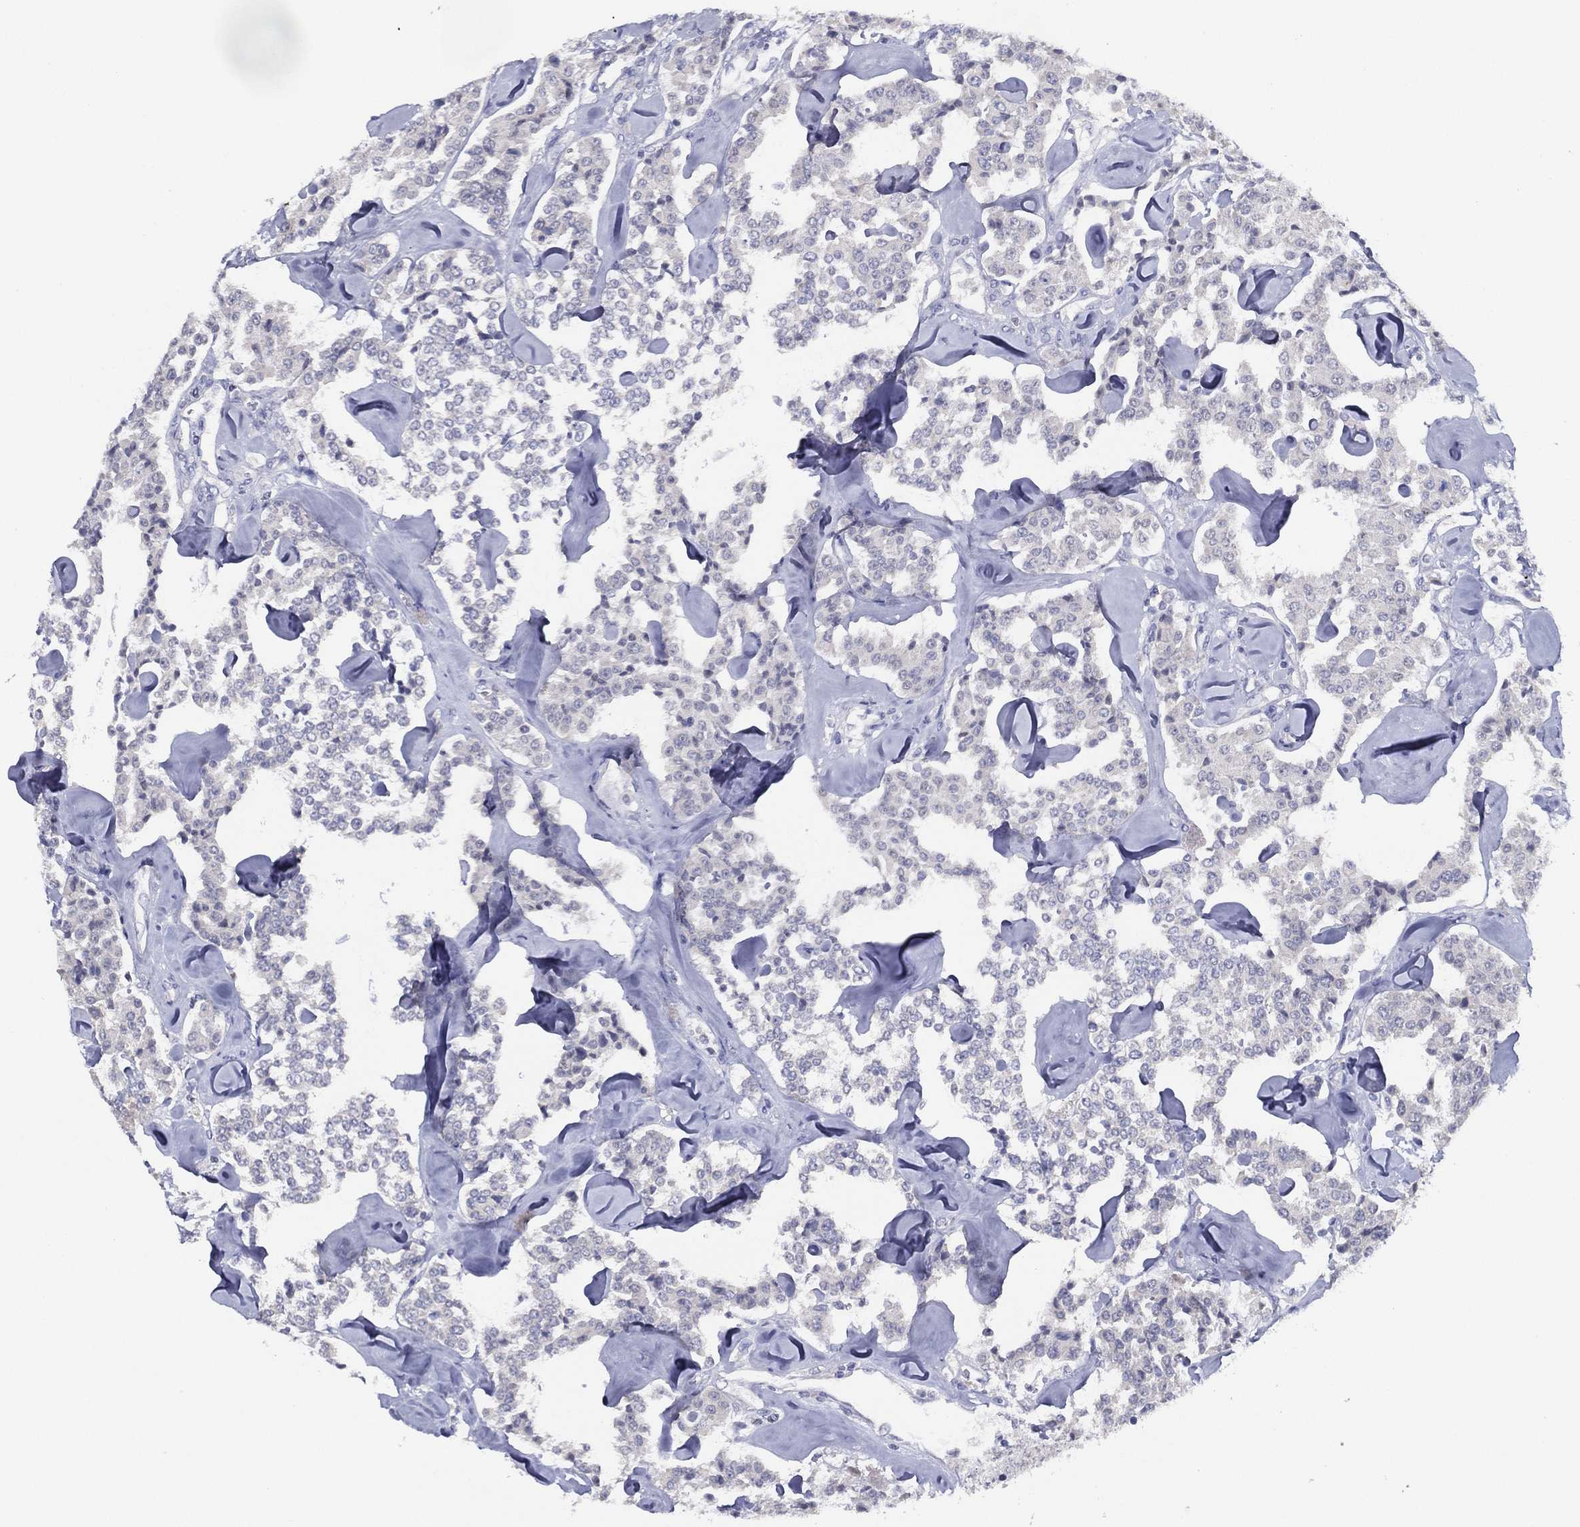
{"staining": {"intensity": "negative", "quantity": "none", "location": "none"}, "tissue": "carcinoid", "cell_type": "Tumor cells", "image_type": "cancer", "snomed": [{"axis": "morphology", "description": "Carcinoid, malignant, NOS"}, {"axis": "topography", "description": "Pancreas"}], "caption": "The IHC photomicrograph has no significant expression in tumor cells of malignant carcinoid tissue.", "gene": "SLC13A4", "patient": {"sex": "male", "age": 41}}